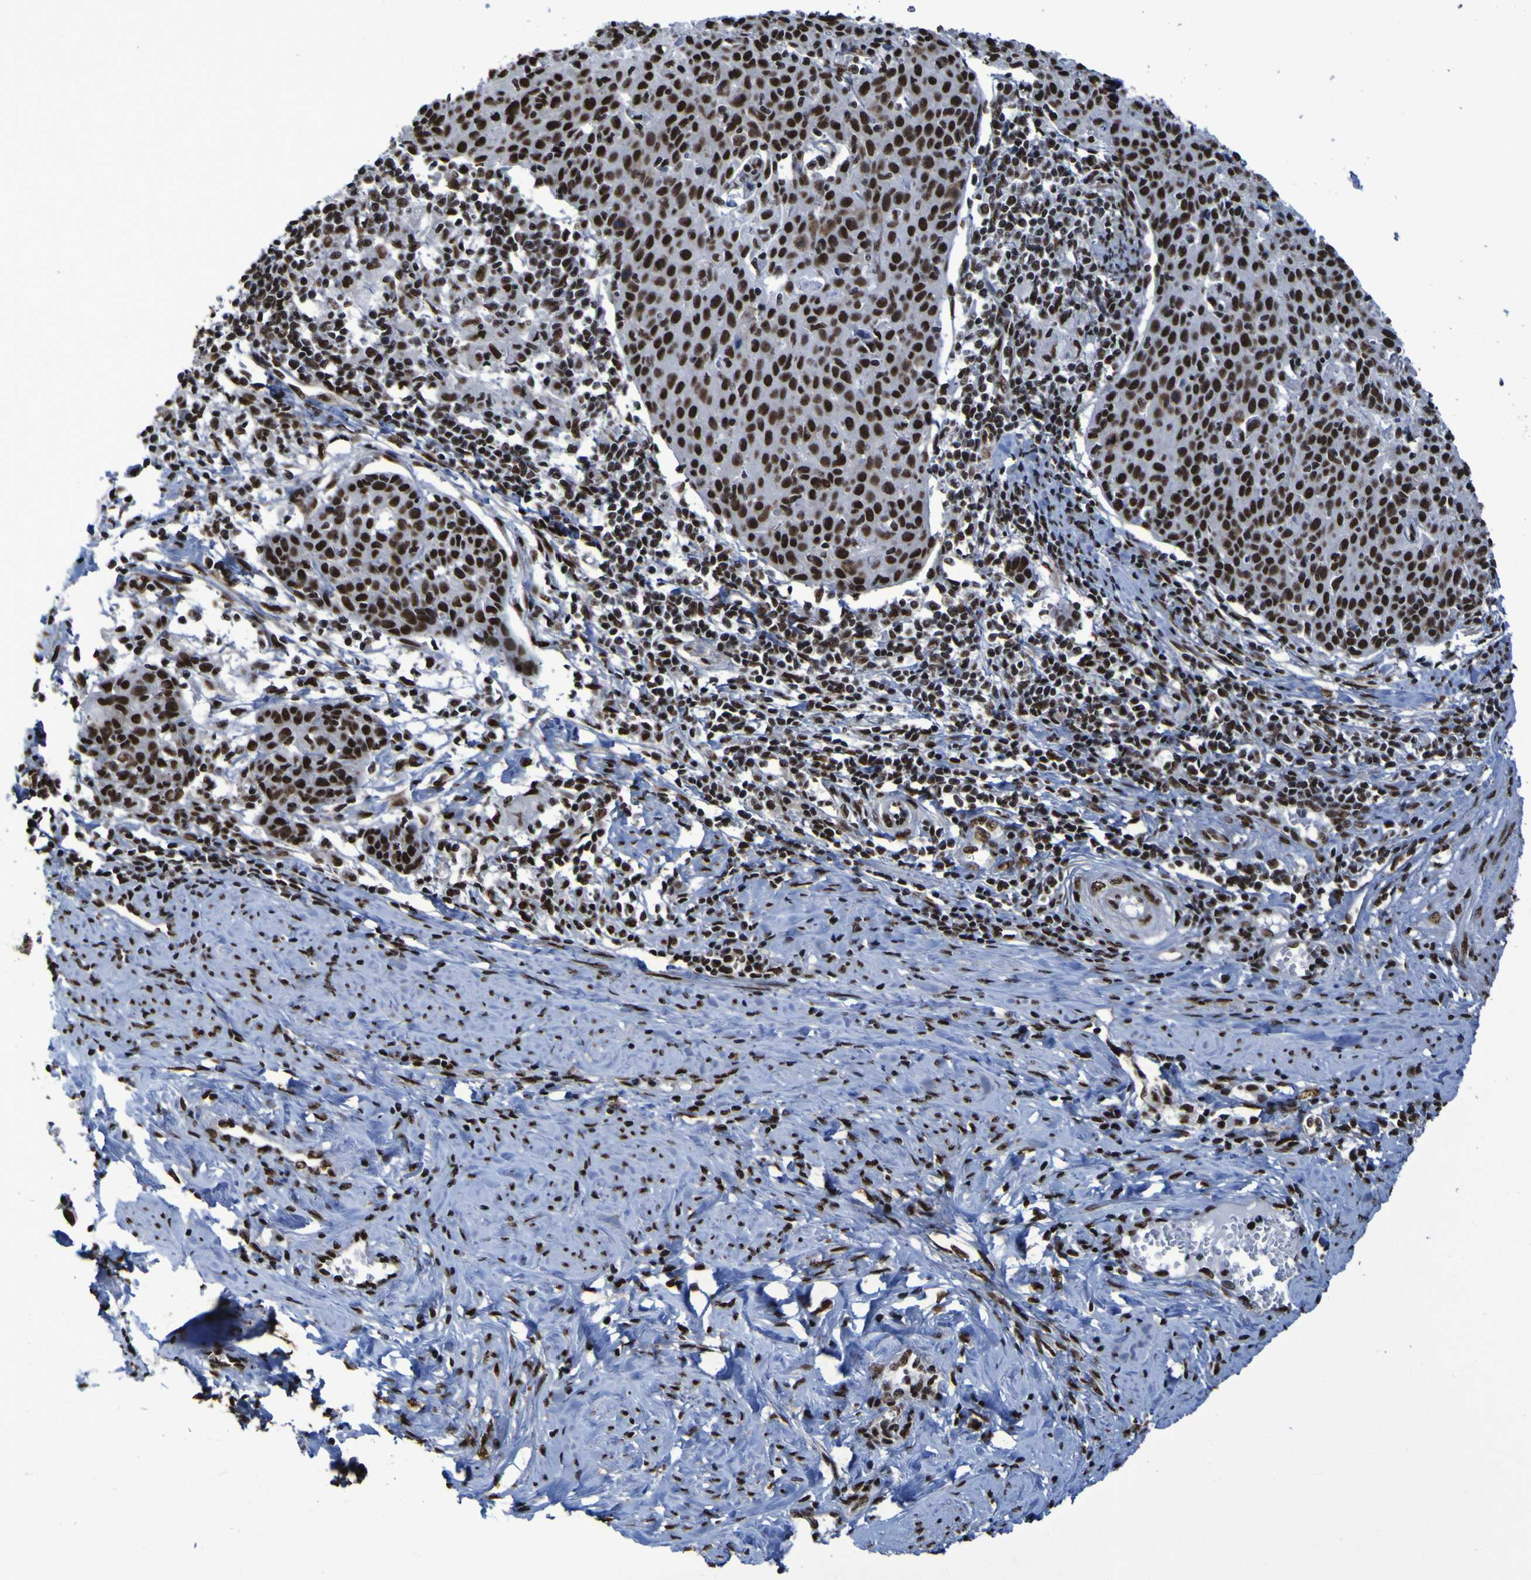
{"staining": {"intensity": "strong", "quantity": ">75%", "location": "nuclear"}, "tissue": "cervical cancer", "cell_type": "Tumor cells", "image_type": "cancer", "snomed": [{"axis": "morphology", "description": "Squamous cell carcinoma, NOS"}, {"axis": "topography", "description": "Cervix"}], "caption": "Human squamous cell carcinoma (cervical) stained for a protein (brown) reveals strong nuclear positive expression in approximately >75% of tumor cells.", "gene": "HNRNPR", "patient": {"sex": "female", "age": 38}}